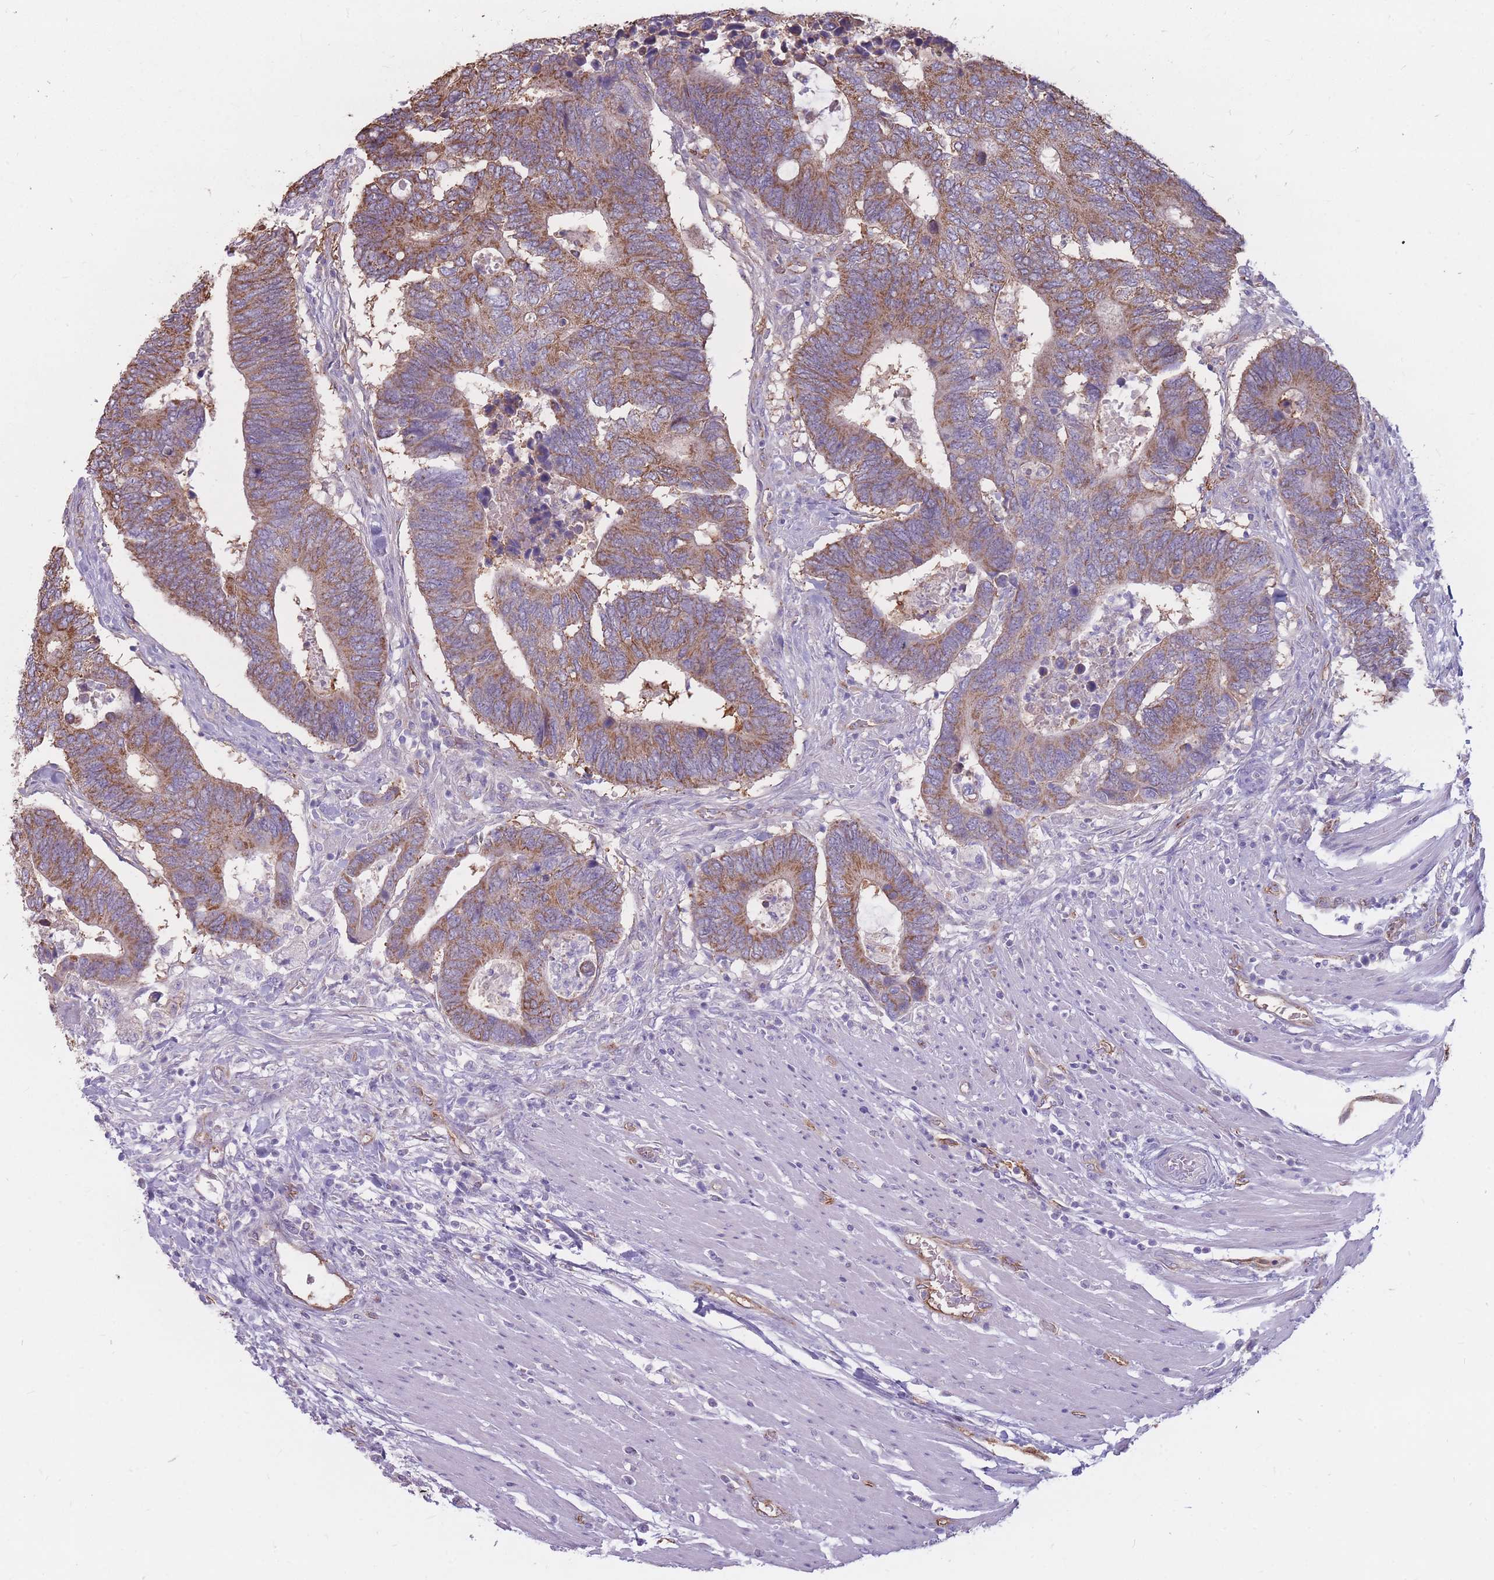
{"staining": {"intensity": "moderate", "quantity": ">75%", "location": "cytoplasmic/membranous"}, "tissue": "colorectal cancer", "cell_type": "Tumor cells", "image_type": "cancer", "snomed": [{"axis": "morphology", "description": "Adenocarcinoma, NOS"}, {"axis": "topography", "description": "Colon"}], "caption": "Human colorectal cancer (adenocarcinoma) stained with a brown dye displays moderate cytoplasmic/membranous positive expression in about >75% of tumor cells.", "gene": "GNA11", "patient": {"sex": "male", "age": 87}}